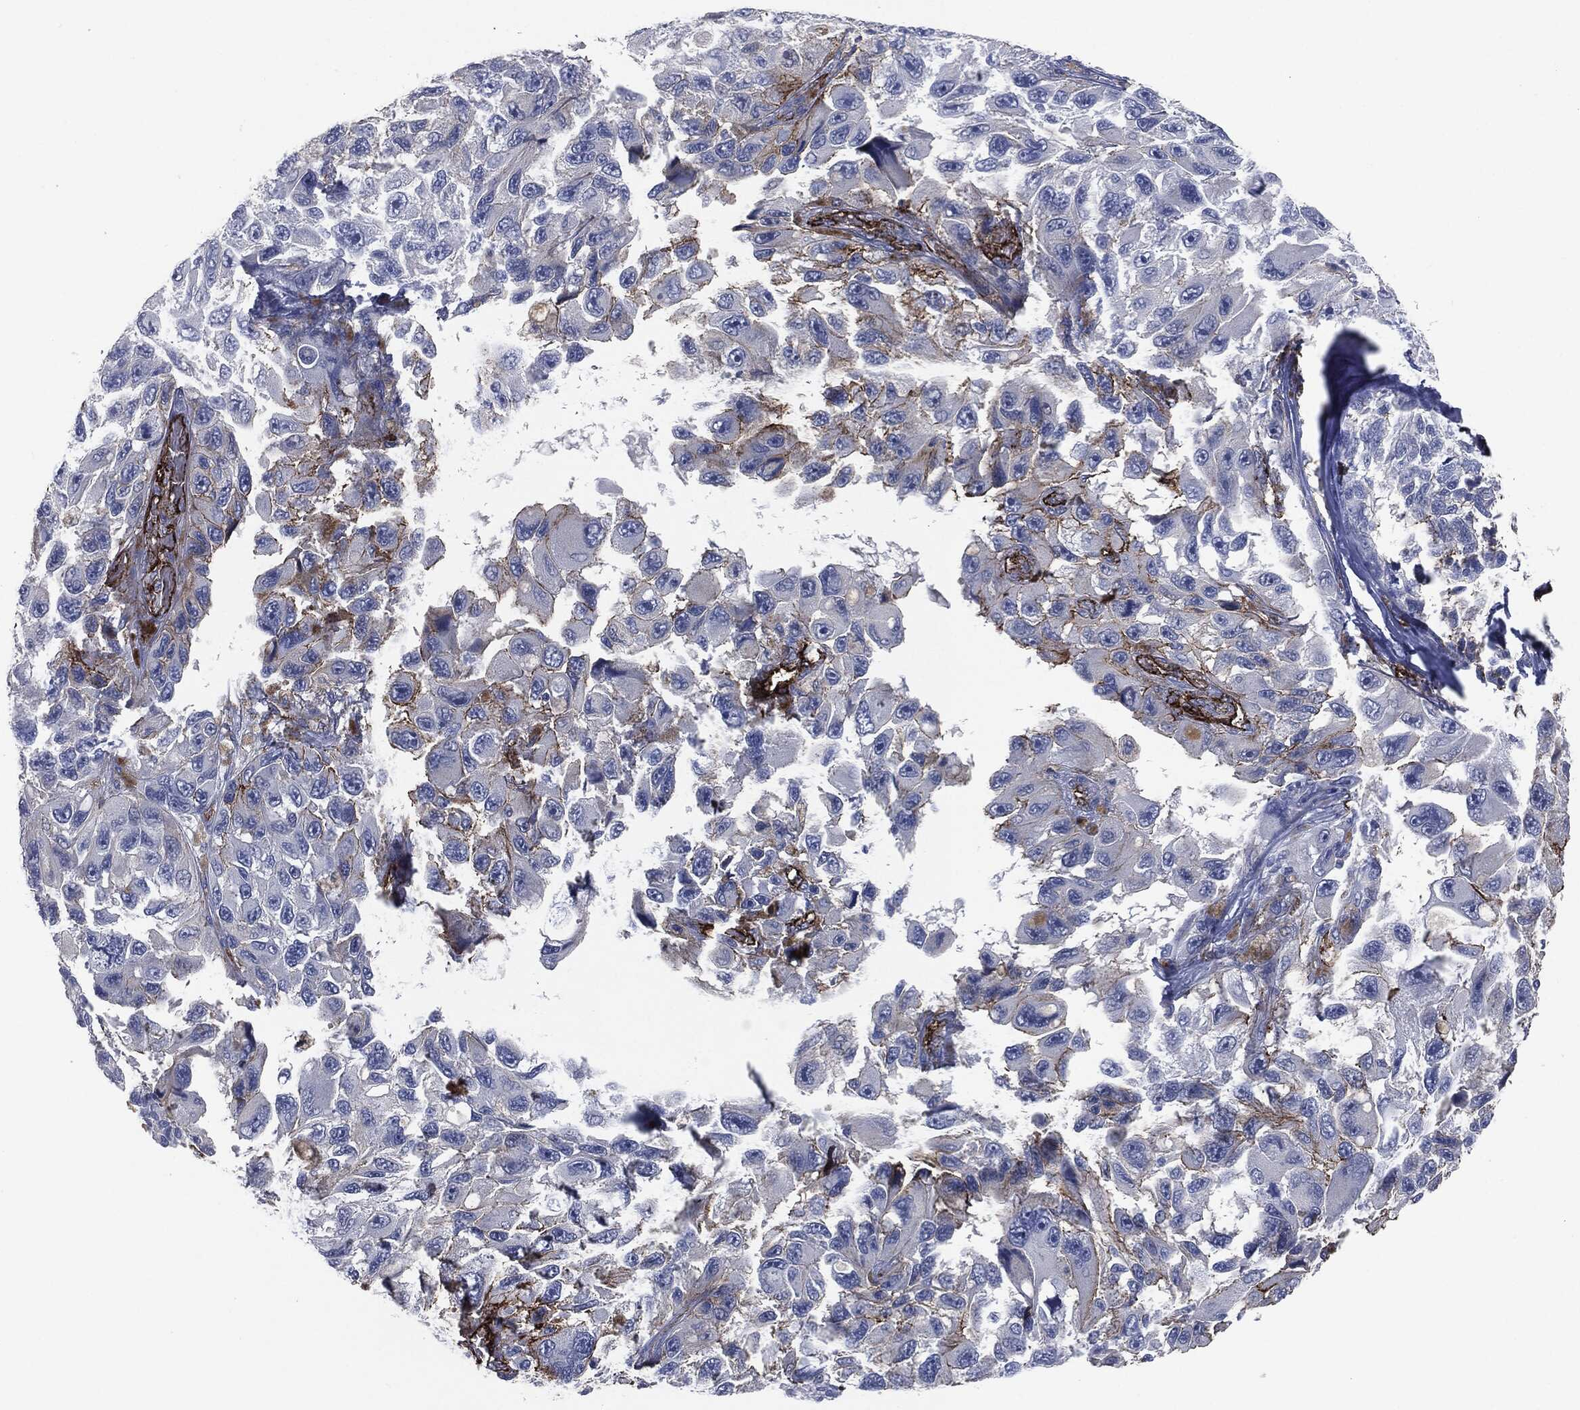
{"staining": {"intensity": "strong", "quantity": "<25%", "location": "cytoplasmic/membranous"}, "tissue": "melanoma", "cell_type": "Tumor cells", "image_type": "cancer", "snomed": [{"axis": "morphology", "description": "Malignant melanoma, NOS"}, {"axis": "topography", "description": "Skin"}], "caption": "Immunohistochemical staining of human malignant melanoma exhibits medium levels of strong cytoplasmic/membranous protein staining in approximately <25% of tumor cells.", "gene": "APOB", "patient": {"sex": "female", "age": 73}}